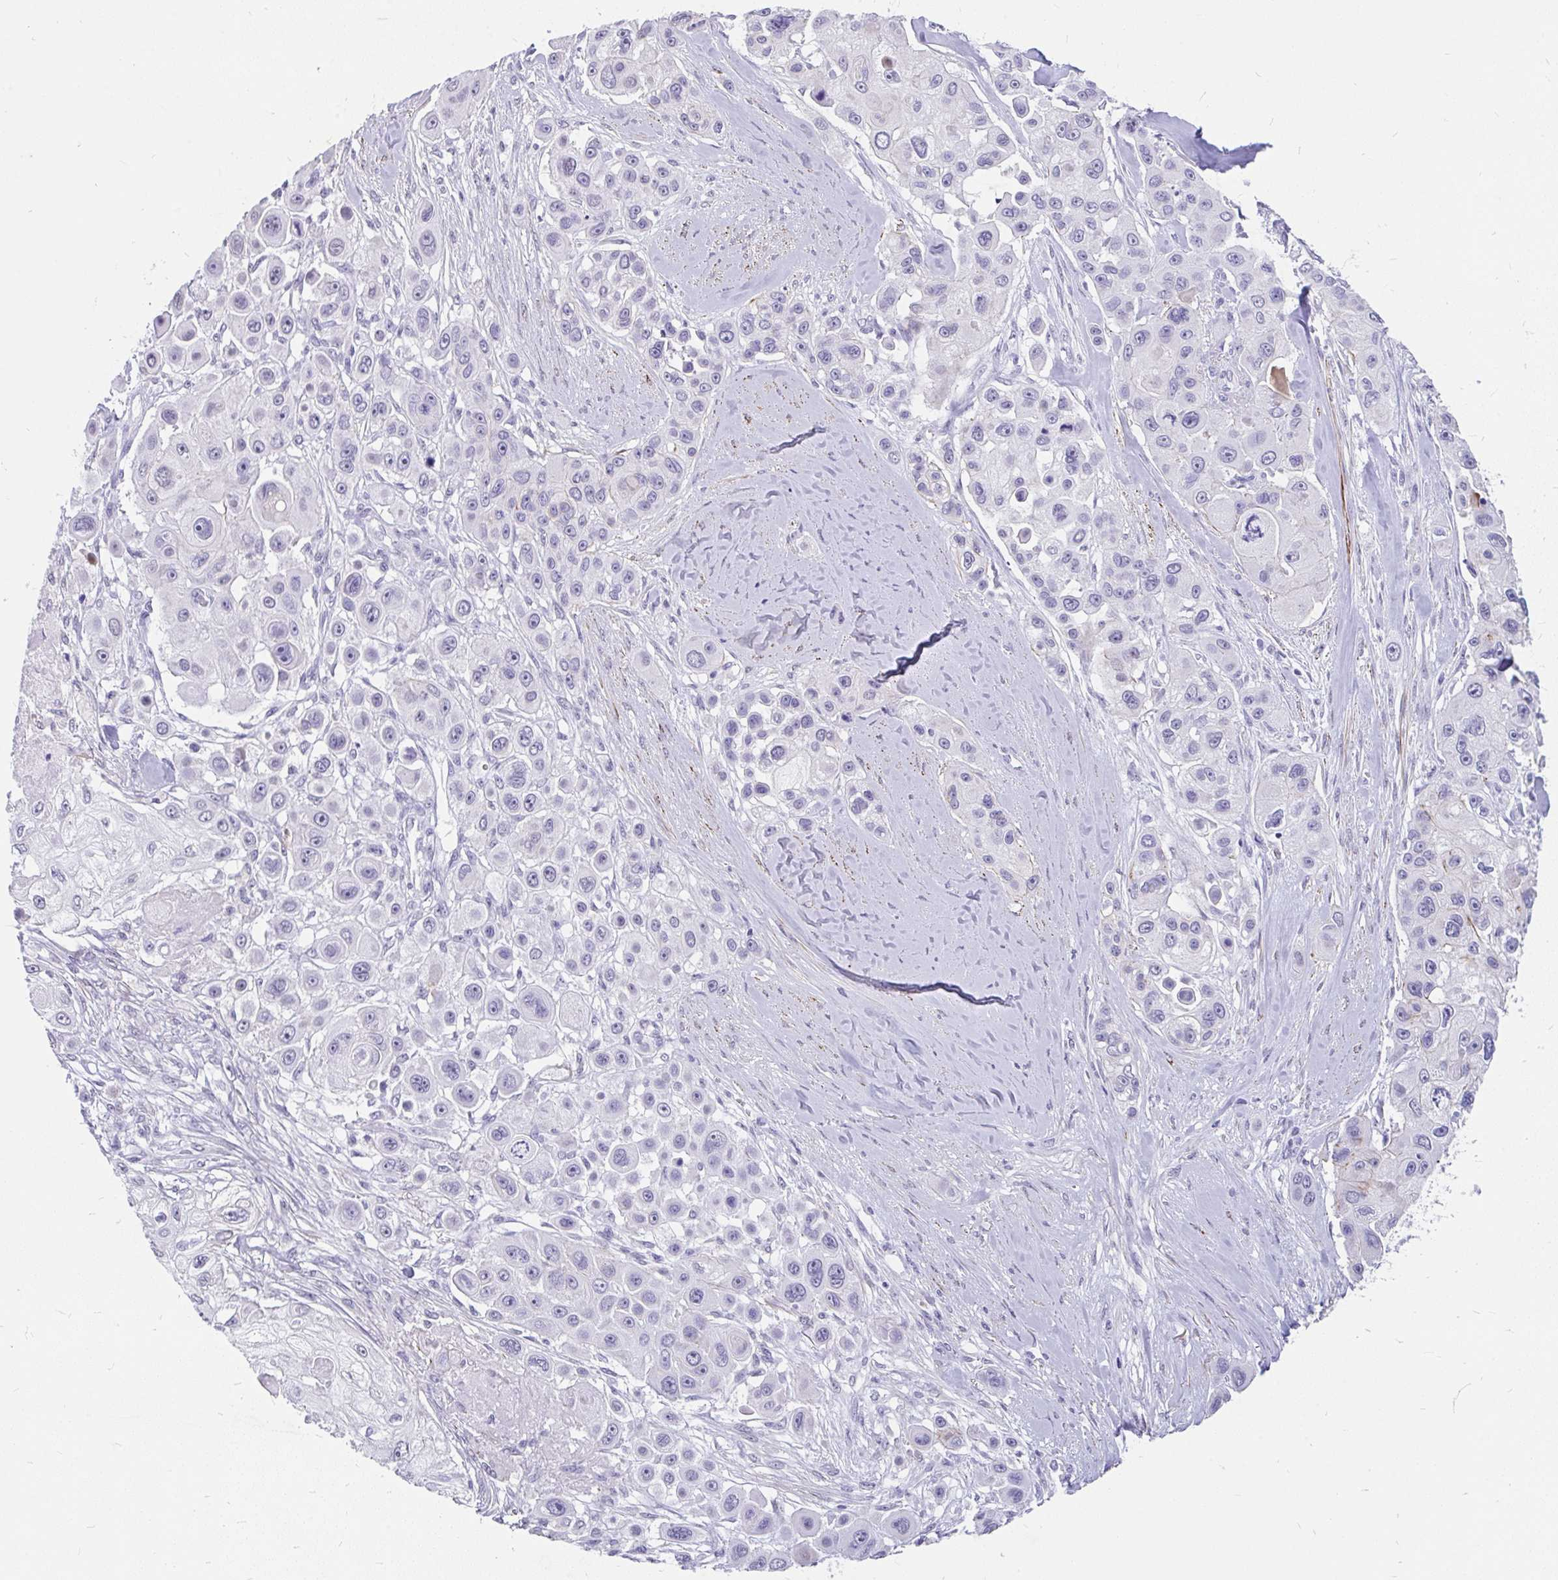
{"staining": {"intensity": "negative", "quantity": "none", "location": "none"}, "tissue": "skin cancer", "cell_type": "Tumor cells", "image_type": "cancer", "snomed": [{"axis": "morphology", "description": "Squamous cell carcinoma, NOS"}, {"axis": "topography", "description": "Skin"}], "caption": "The image exhibits no significant positivity in tumor cells of squamous cell carcinoma (skin).", "gene": "EML5", "patient": {"sex": "male", "age": 67}}